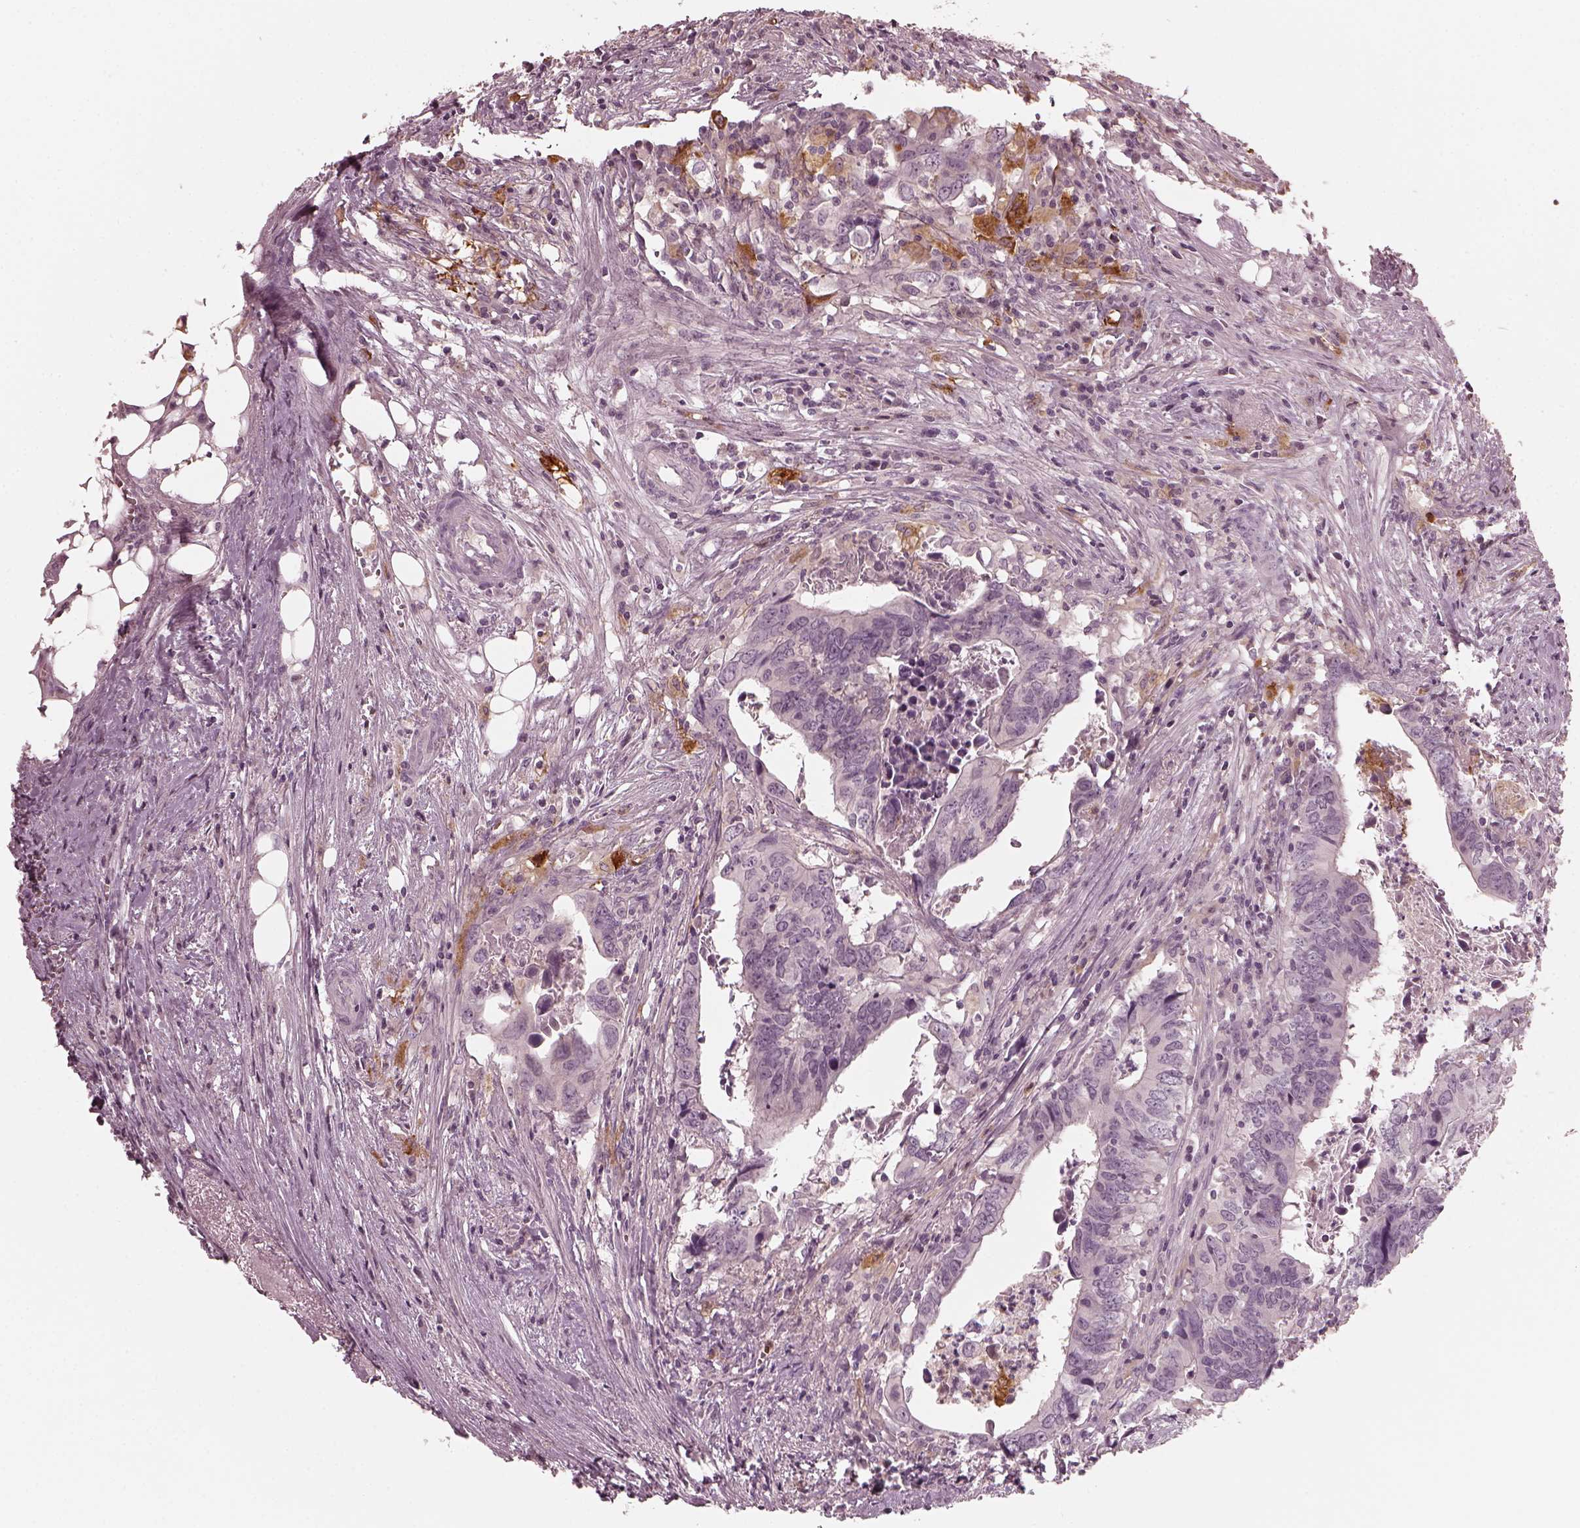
{"staining": {"intensity": "negative", "quantity": "none", "location": "none"}, "tissue": "colorectal cancer", "cell_type": "Tumor cells", "image_type": "cancer", "snomed": [{"axis": "morphology", "description": "Adenocarcinoma, NOS"}, {"axis": "topography", "description": "Colon"}], "caption": "The histopathology image displays no significant staining in tumor cells of colorectal cancer (adenocarcinoma).", "gene": "CHIT1", "patient": {"sex": "female", "age": 82}}